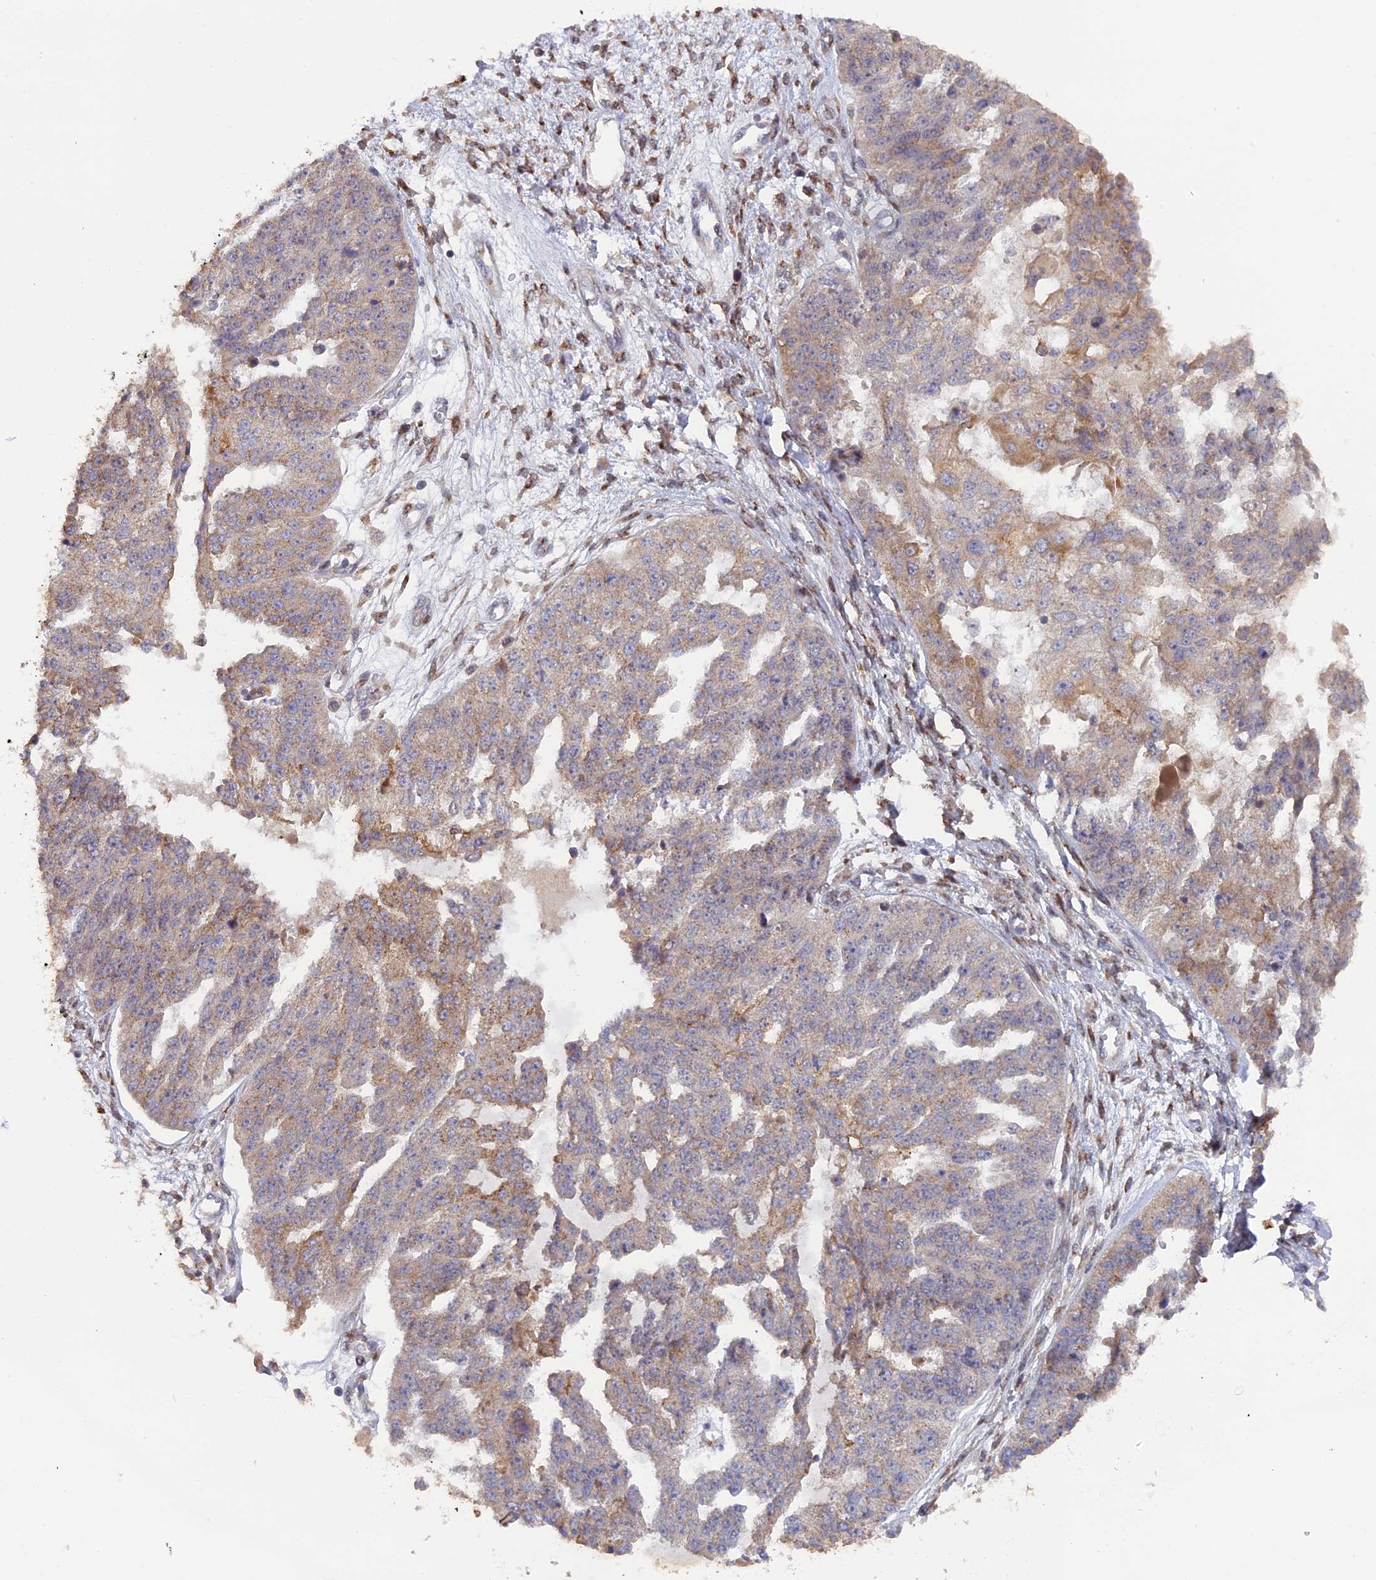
{"staining": {"intensity": "moderate", "quantity": "25%-75%", "location": "cytoplasmic/membranous"}, "tissue": "ovarian cancer", "cell_type": "Tumor cells", "image_type": "cancer", "snomed": [{"axis": "morphology", "description": "Cystadenocarcinoma, serous, NOS"}, {"axis": "topography", "description": "Ovary"}], "caption": "Moderate cytoplasmic/membranous protein positivity is present in approximately 25%-75% of tumor cells in ovarian cancer (serous cystadenocarcinoma).", "gene": "SNX17", "patient": {"sex": "female", "age": 58}}